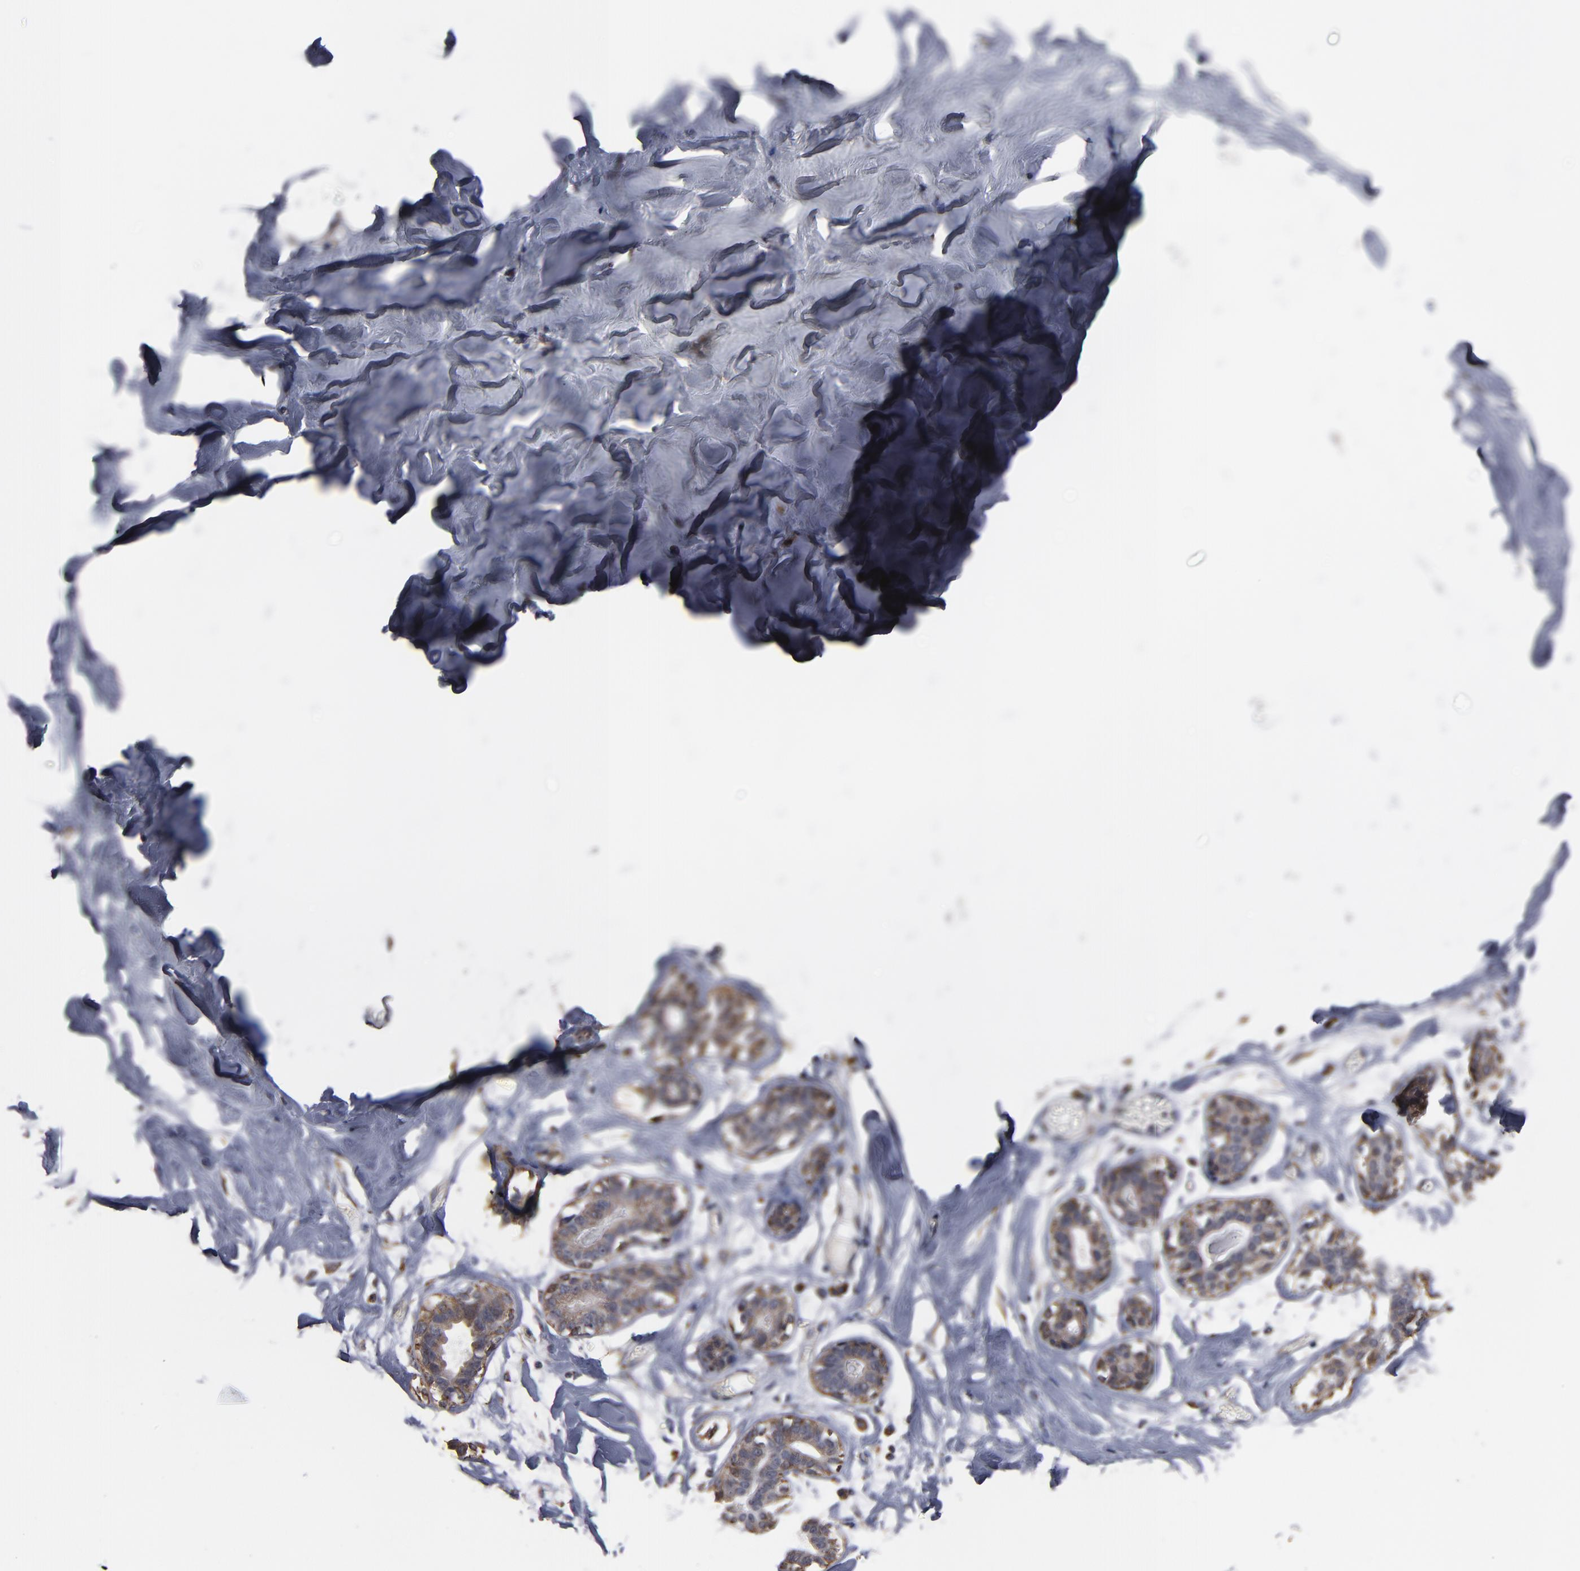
{"staining": {"intensity": "weak", "quantity": ">75%", "location": "cytoplasmic/membranous"}, "tissue": "breast", "cell_type": "Adipocytes", "image_type": "normal", "snomed": [{"axis": "morphology", "description": "Normal tissue, NOS"}, {"axis": "topography", "description": "Breast"}, {"axis": "topography", "description": "Soft tissue"}], "caption": "Immunohistochemical staining of unremarkable human breast shows low levels of weak cytoplasmic/membranous expression in approximately >75% of adipocytes.", "gene": "MIPOL1", "patient": {"sex": "female", "age": 25}}